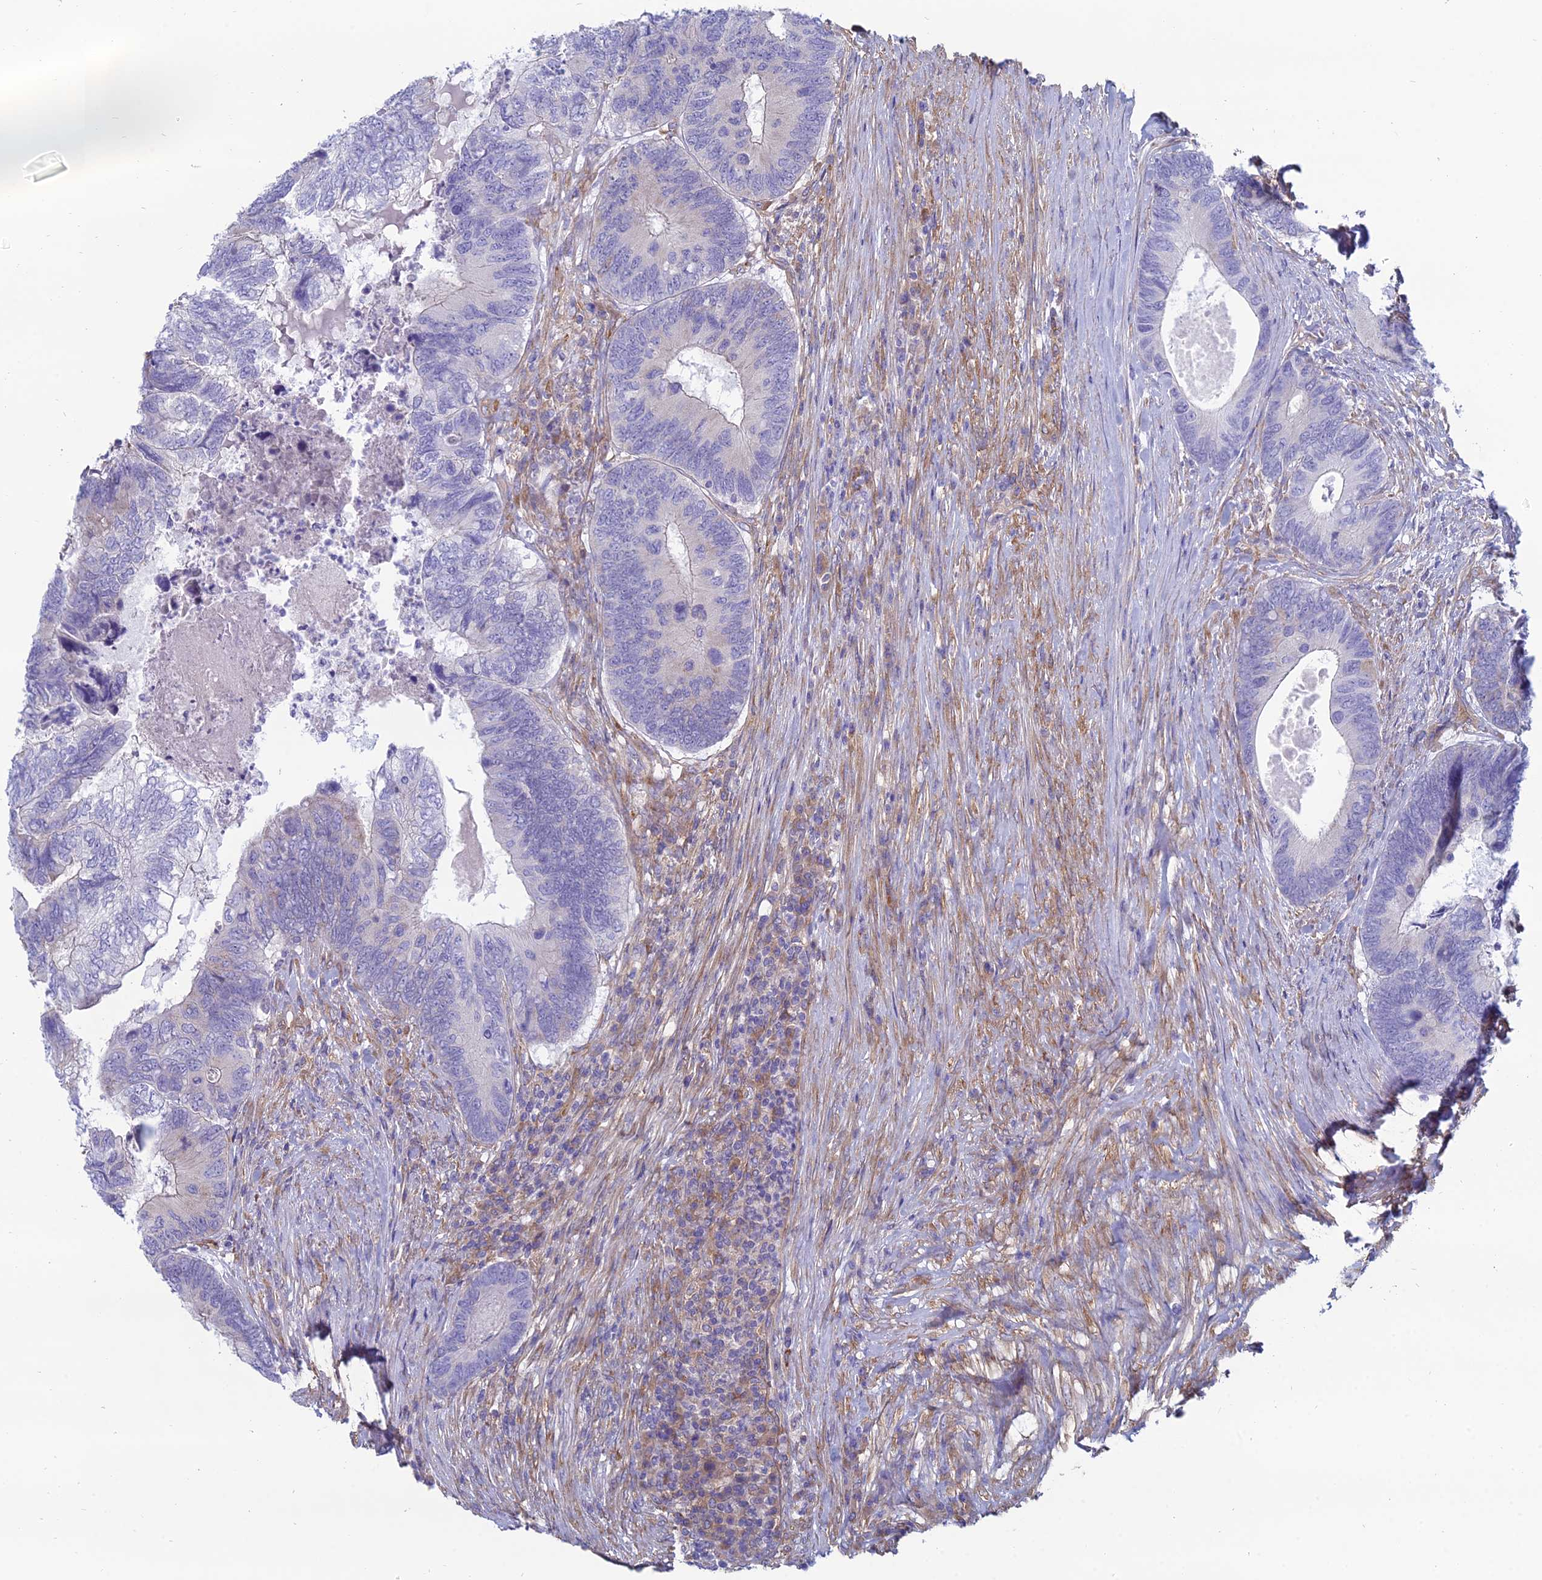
{"staining": {"intensity": "negative", "quantity": "none", "location": "none"}, "tissue": "colorectal cancer", "cell_type": "Tumor cells", "image_type": "cancer", "snomed": [{"axis": "morphology", "description": "Adenocarcinoma, NOS"}, {"axis": "topography", "description": "Colon"}], "caption": "DAB (3,3'-diaminobenzidine) immunohistochemical staining of adenocarcinoma (colorectal) shows no significant staining in tumor cells.", "gene": "TXLNA", "patient": {"sex": "female", "age": 67}}